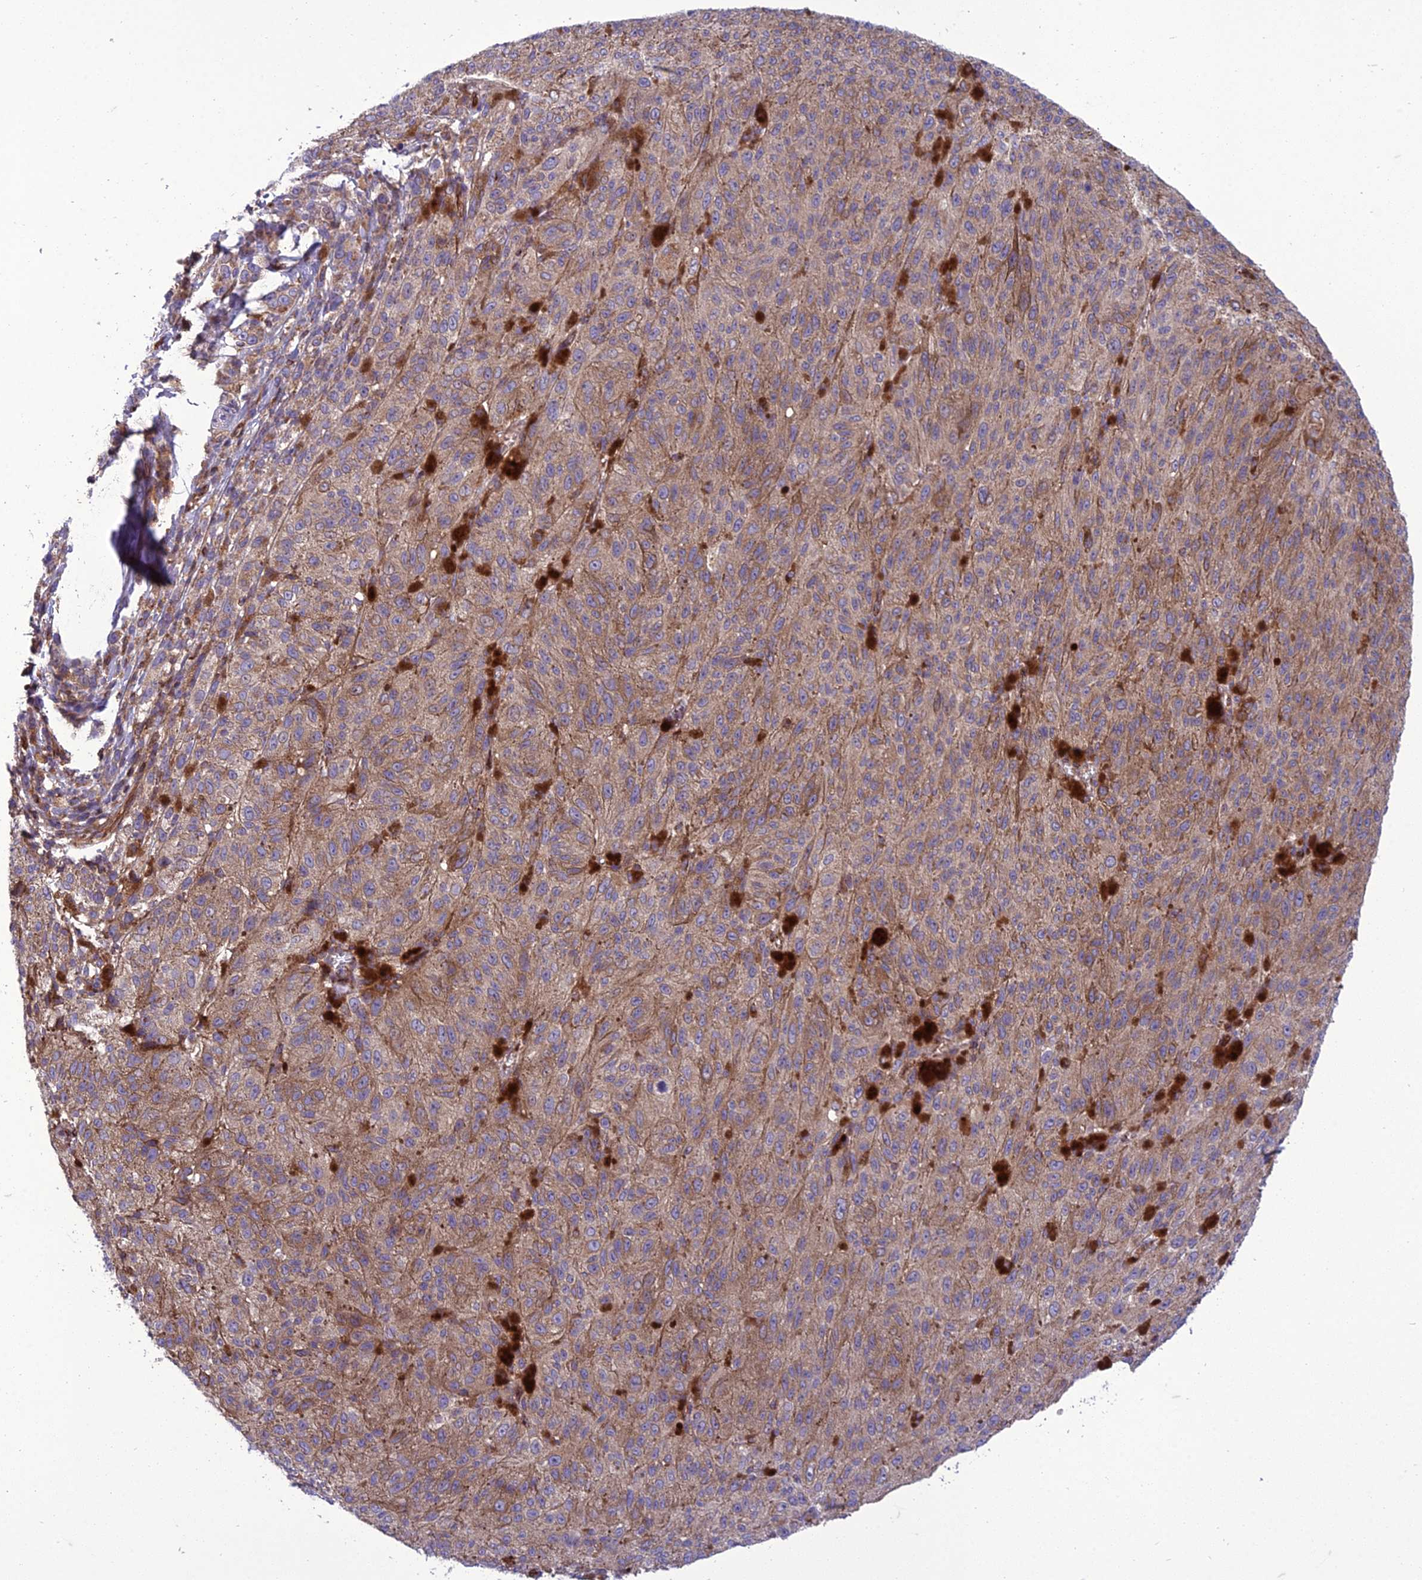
{"staining": {"intensity": "weak", "quantity": ">75%", "location": "cytoplasmic/membranous"}, "tissue": "melanoma", "cell_type": "Tumor cells", "image_type": "cancer", "snomed": [{"axis": "morphology", "description": "Malignant melanoma, NOS"}, {"axis": "topography", "description": "Skin"}], "caption": "The immunohistochemical stain highlights weak cytoplasmic/membranous staining in tumor cells of malignant melanoma tissue.", "gene": "GIMAP1", "patient": {"sex": "female", "age": 52}}